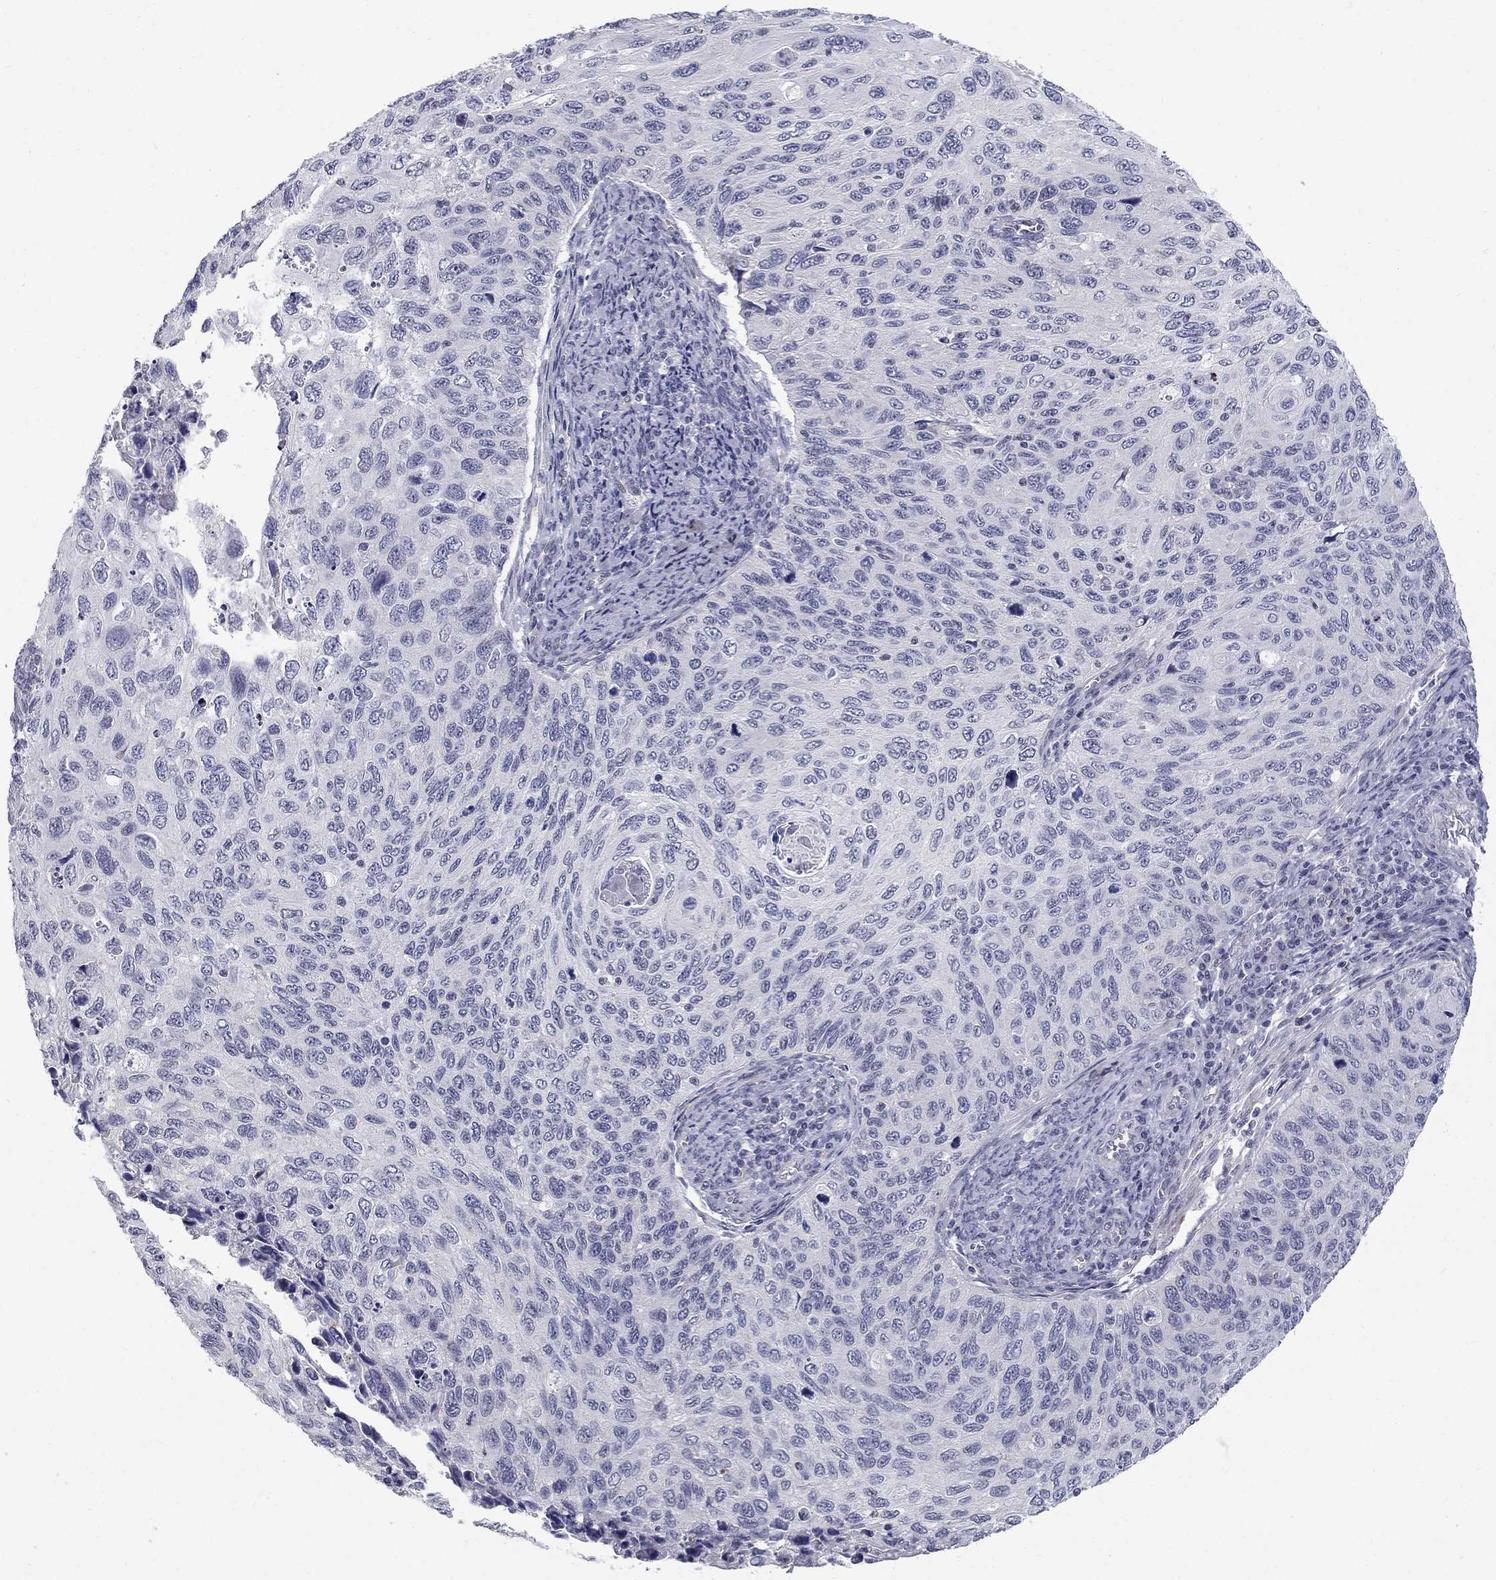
{"staining": {"intensity": "negative", "quantity": "none", "location": "none"}, "tissue": "cervical cancer", "cell_type": "Tumor cells", "image_type": "cancer", "snomed": [{"axis": "morphology", "description": "Squamous cell carcinoma, NOS"}, {"axis": "topography", "description": "Cervix"}], "caption": "Cervical cancer (squamous cell carcinoma) stained for a protein using immunohistochemistry (IHC) shows no positivity tumor cells.", "gene": "CLIC6", "patient": {"sex": "female", "age": 70}}